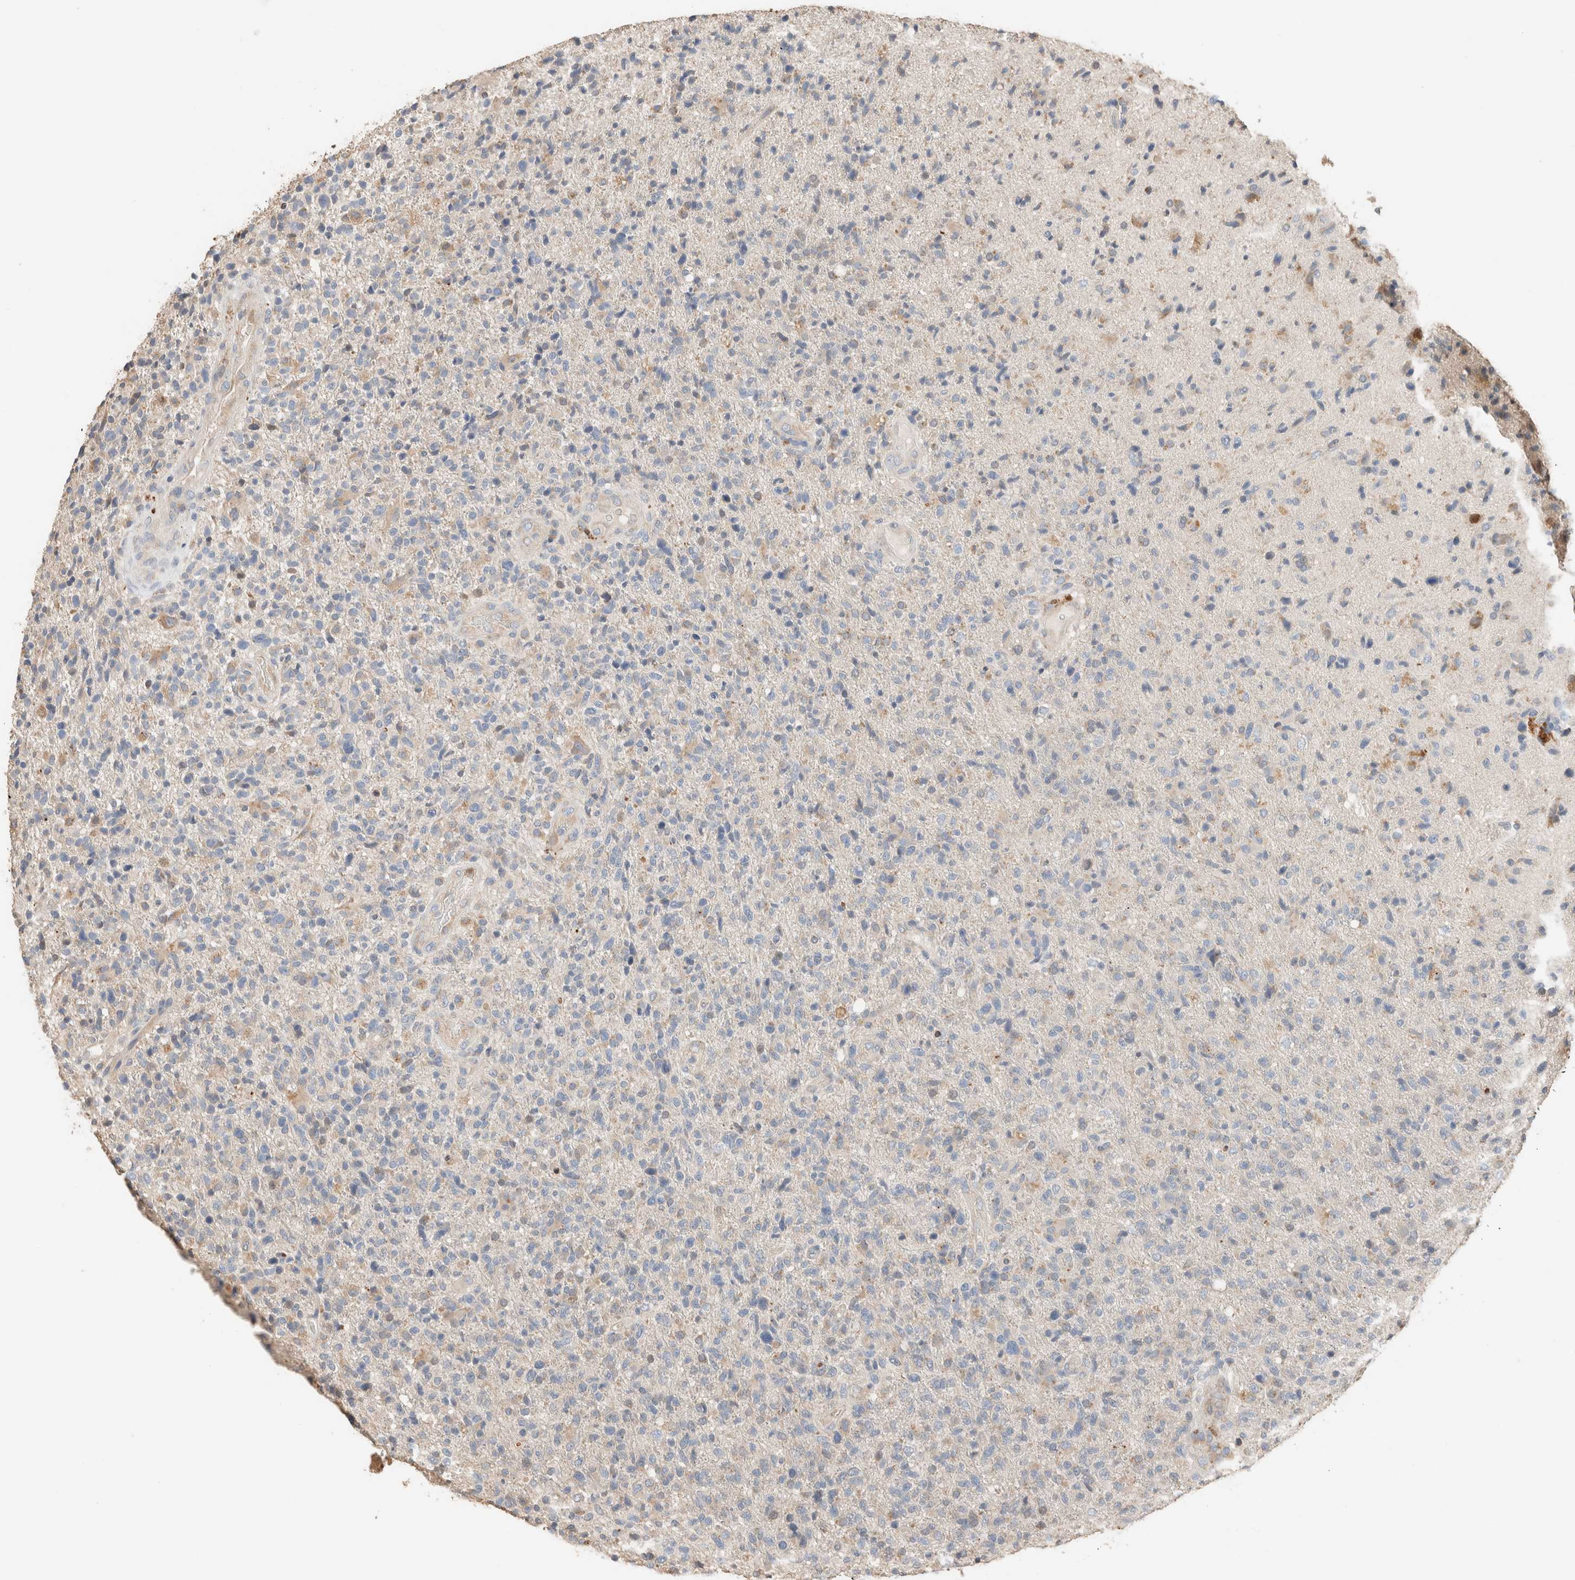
{"staining": {"intensity": "negative", "quantity": "none", "location": "none"}, "tissue": "glioma", "cell_type": "Tumor cells", "image_type": "cancer", "snomed": [{"axis": "morphology", "description": "Glioma, malignant, High grade"}, {"axis": "topography", "description": "Brain"}], "caption": "This is an immunohistochemistry (IHC) photomicrograph of glioma. There is no expression in tumor cells.", "gene": "TUBD1", "patient": {"sex": "male", "age": 72}}